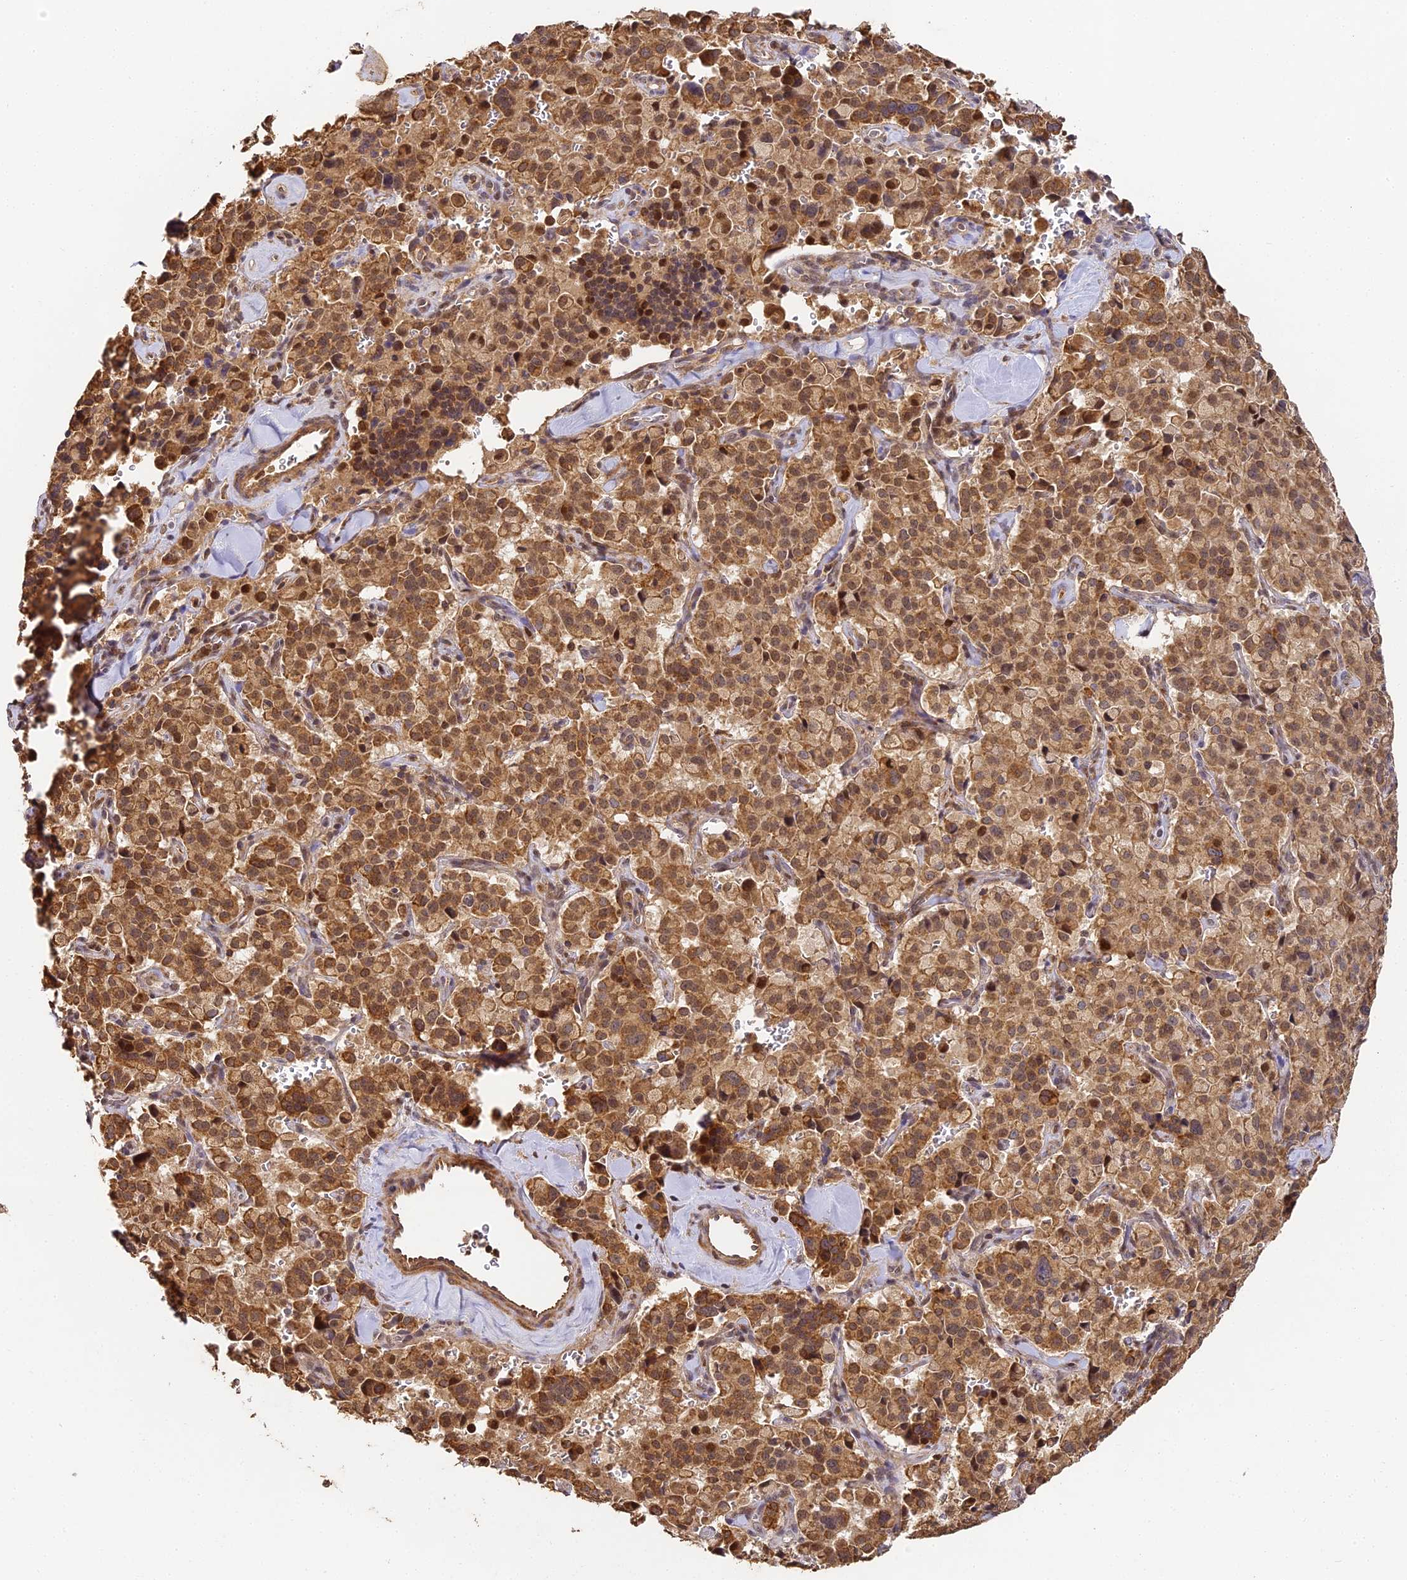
{"staining": {"intensity": "moderate", "quantity": ">75%", "location": "cytoplasmic/membranous,nuclear"}, "tissue": "pancreatic cancer", "cell_type": "Tumor cells", "image_type": "cancer", "snomed": [{"axis": "morphology", "description": "Adenocarcinoma, NOS"}, {"axis": "topography", "description": "Pancreas"}], "caption": "DAB (3,3'-diaminobenzidine) immunohistochemical staining of human pancreatic cancer (adenocarcinoma) displays moderate cytoplasmic/membranous and nuclear protein staining in approximately >75% of tumor cells.", "gene": "ZNF443", "patient": {"sex": "male", "age": 65}}